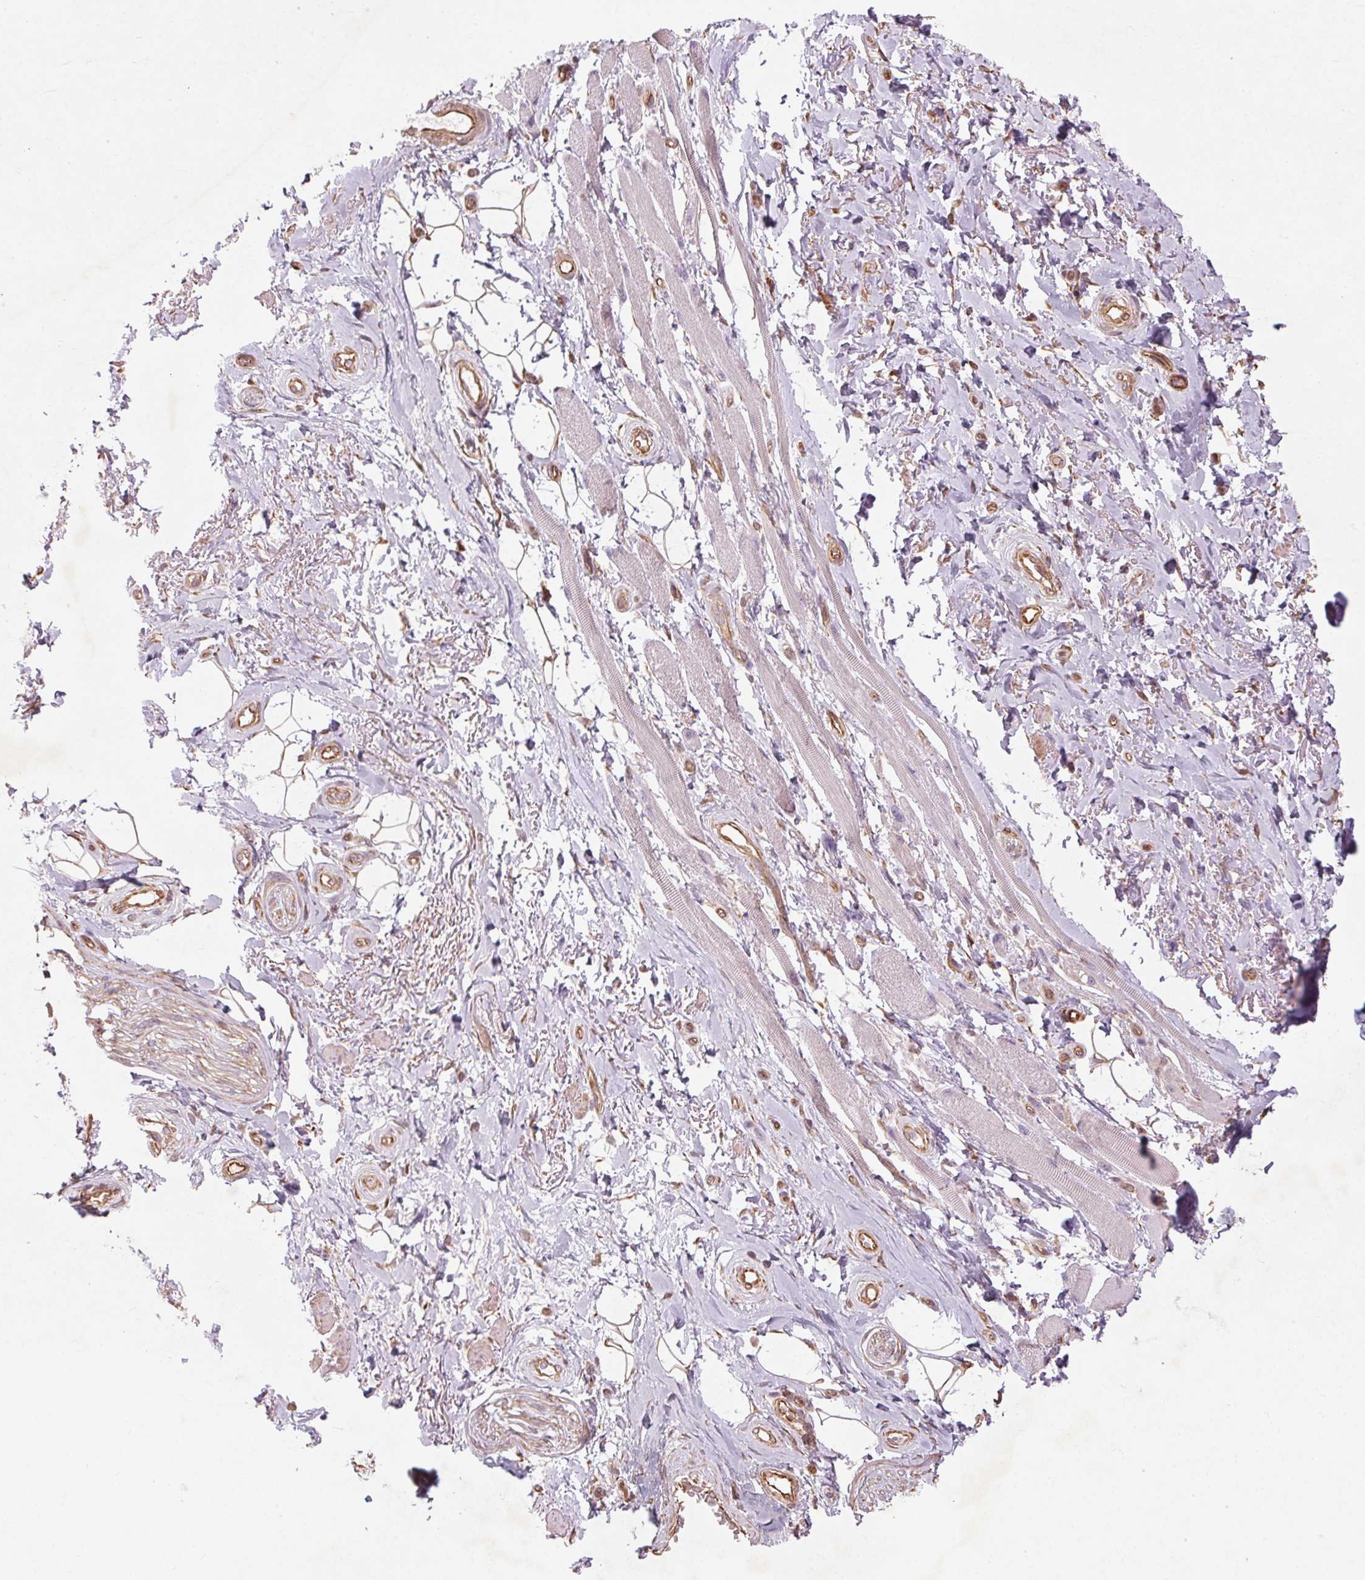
{"staining": {"intensity": "moderate", "quantity": "25%-75%", "location": "cytoplasmic/membranous"}, "tissue": "adipose tissue", "cell_type": "Adipocytes", "image_type": "normal", "snomed": [{"axis": "morphology", "description": "Normal tissue, NOS"}, {"axis": "topography", "description": "Anal"}, {"axis": "topography", "description": "Peripheral nerve tissue"}], "caption": "Immunohistochemistry of benign human adipose tissue displays medium levels of moderate cytoplasmic/membranous staining in about 25%-75% of adipocytes.", "gene": "CCSER1", "patient": {"sex": "male", "age": 53}}